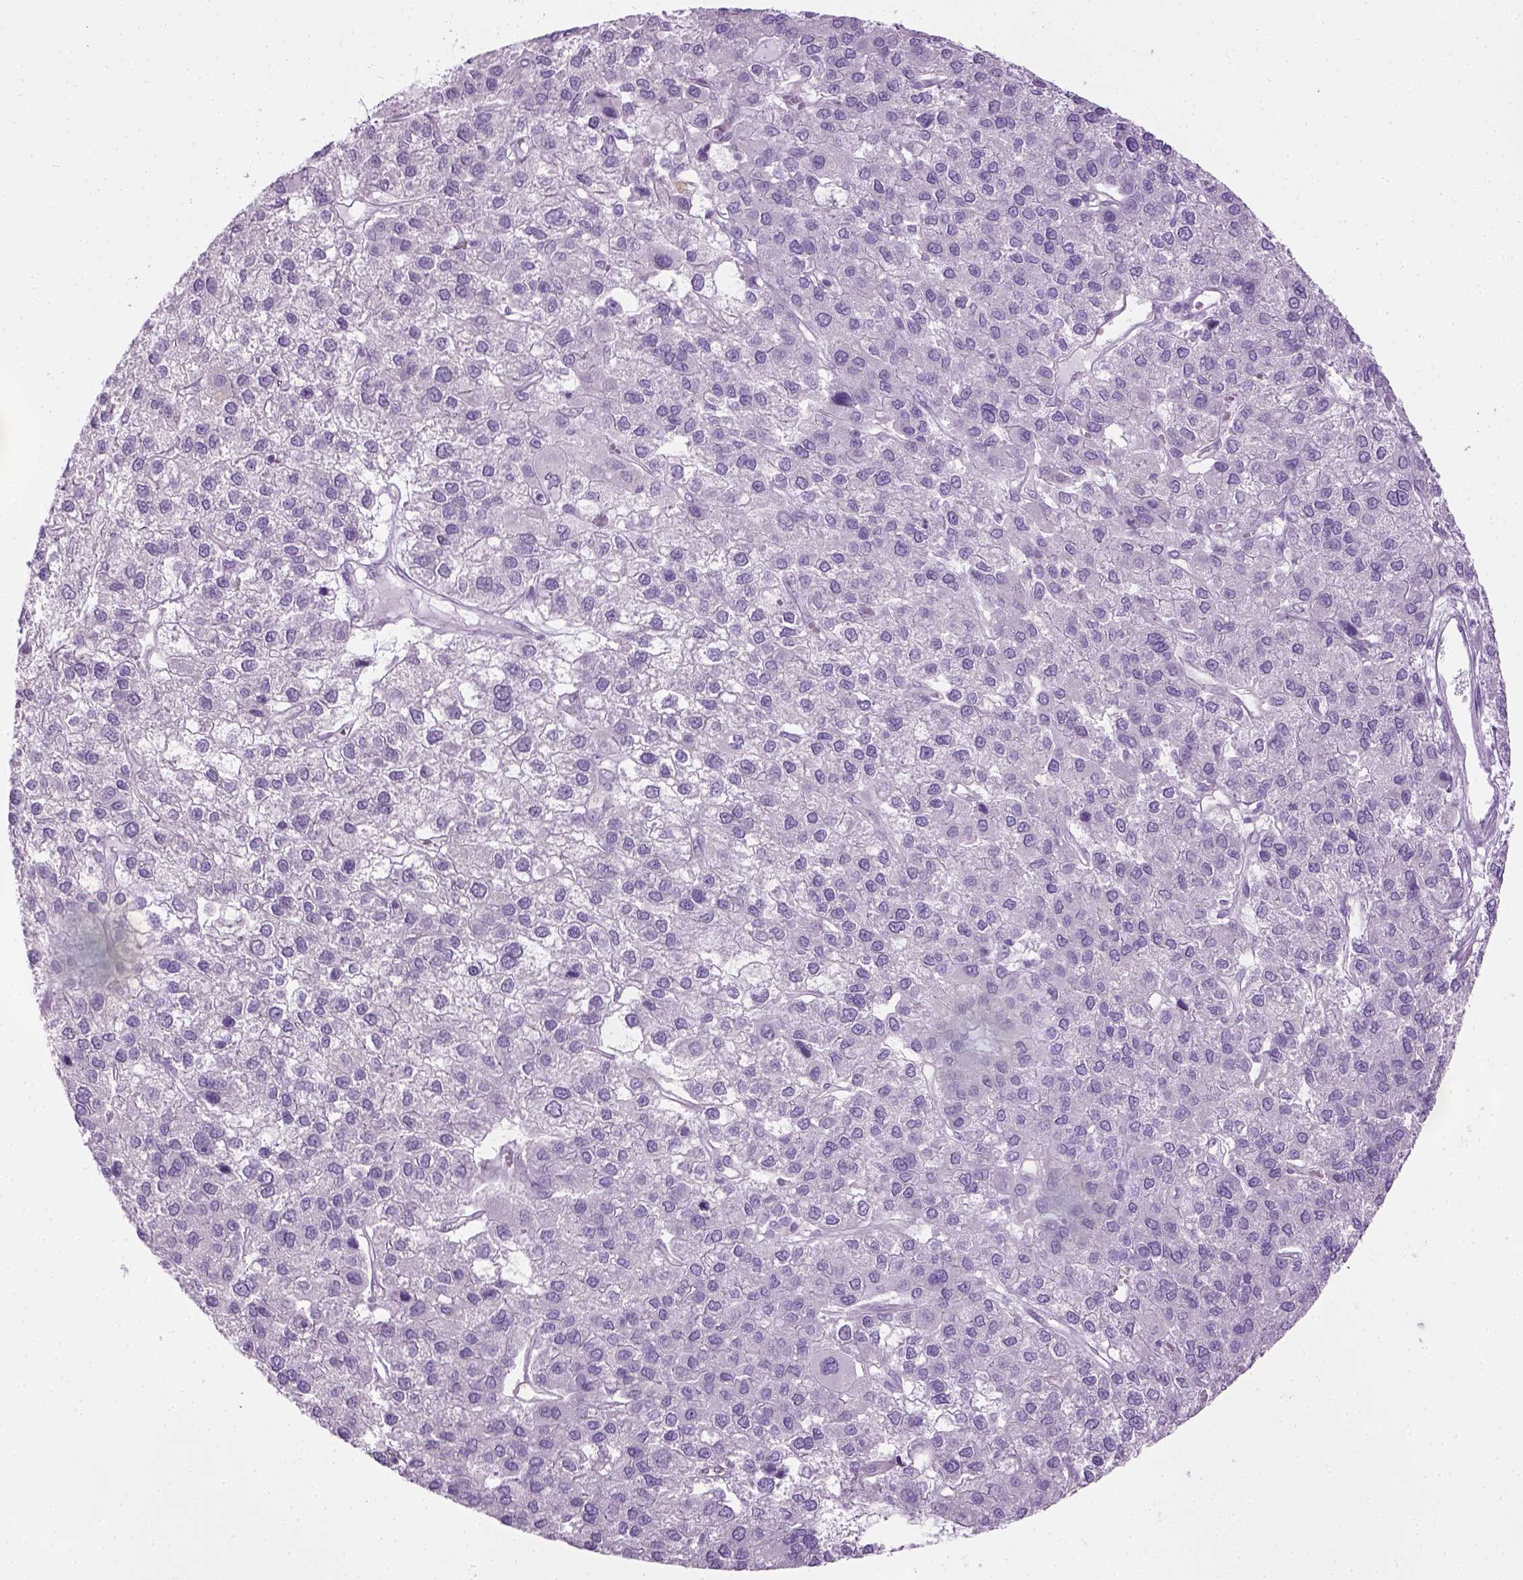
{"staining": {"intensity": "negative", "quantity": "none", "location": "none"}, "tissue": "liver cancer", "cell_type": "Tumor cells", "image_type": "cancer", "snomed": [{"axis": "morphology", "description": "Carcinoma, Hepatocellular, NOS"}, {"axis": "topography", "description": "Liver"}], "caption": "Tumor cells show no significant positivity in liver hepatocellular carcinoma.", "gene": "CIBAR2", "patient": {"sex": "female", "age": 41}}